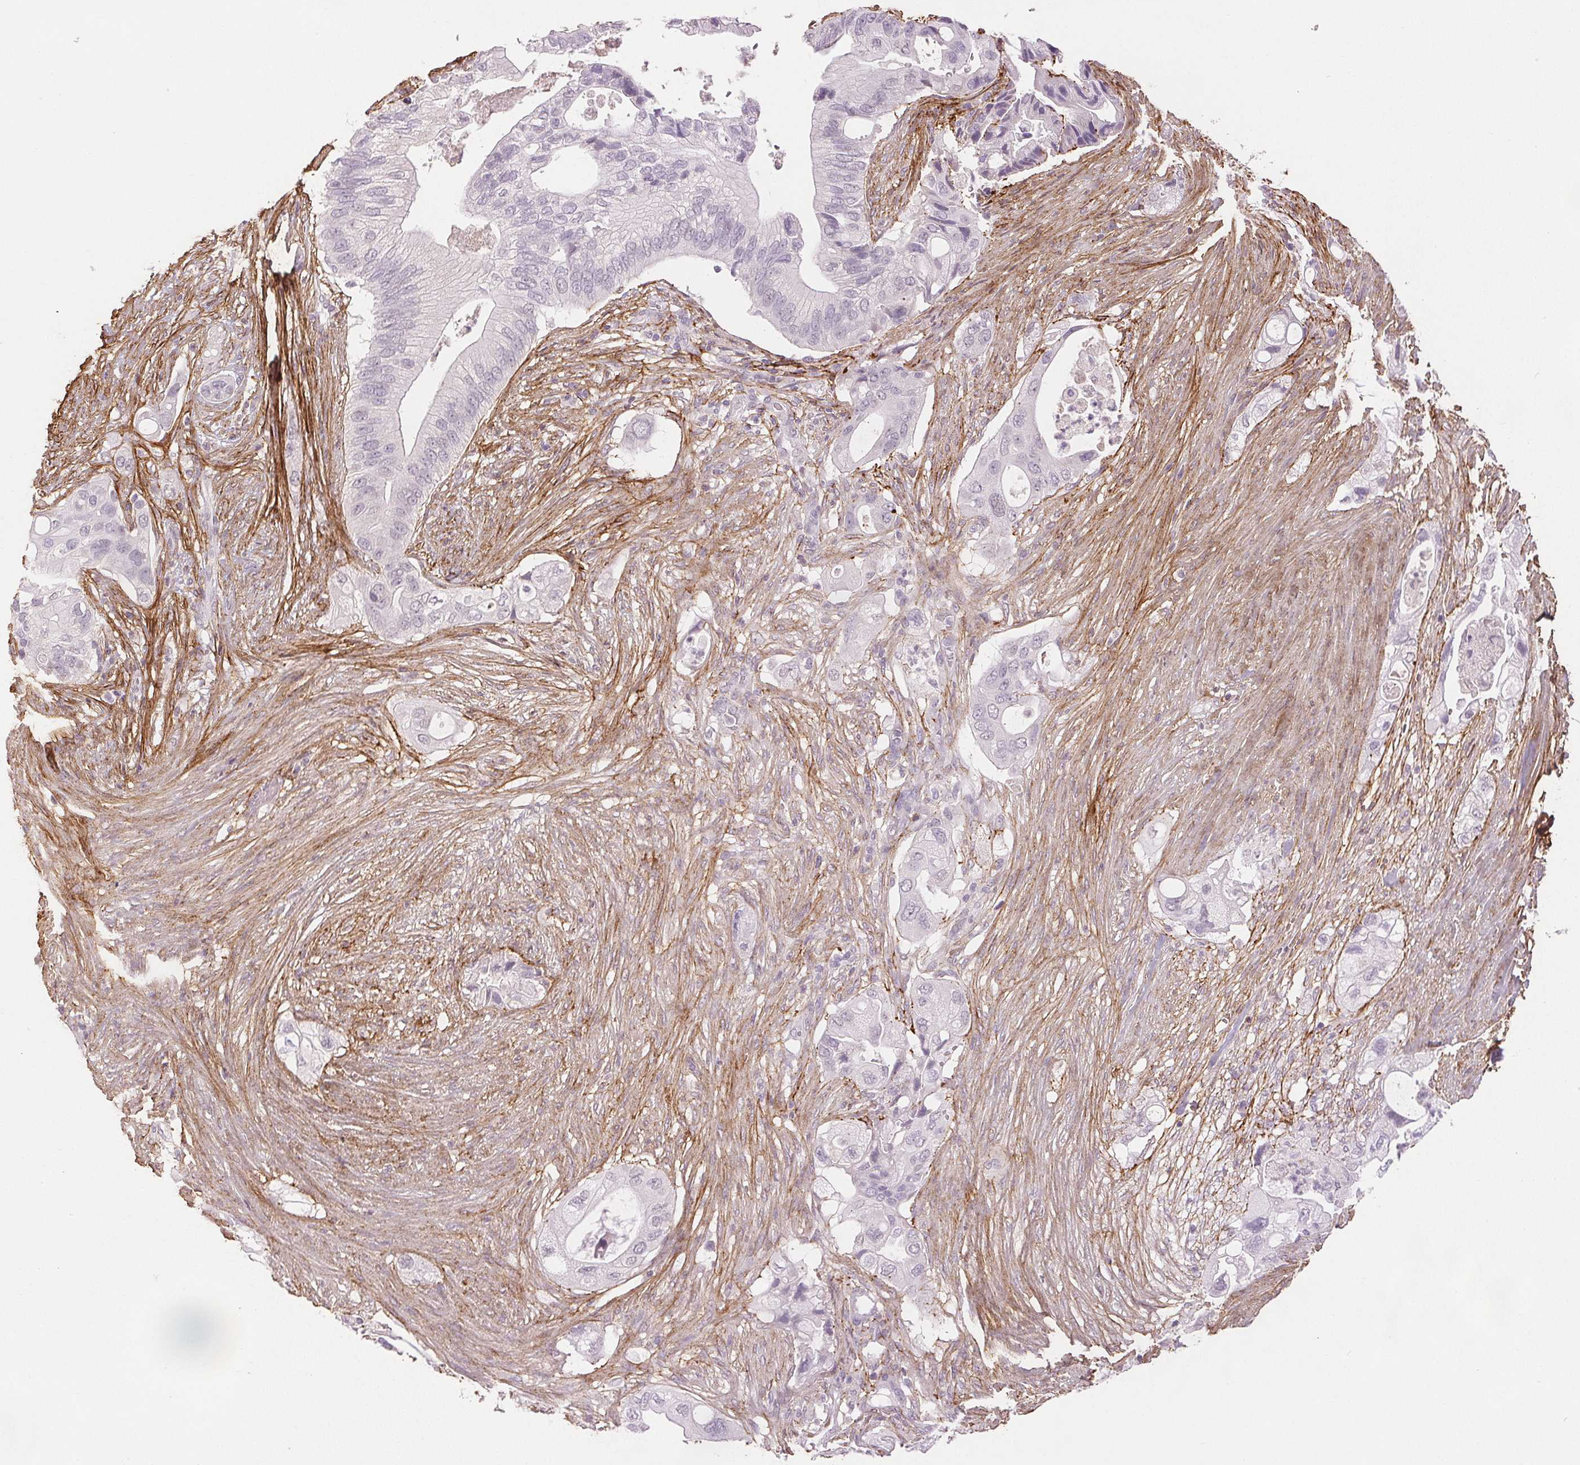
{"staining": {"intensity": "negative", "quantity": "none", "location": "none"}, "tissue": "pancreatic cancer", "cell_type": "Tumor cells", "image_type": "cancer", "snomed": [{"axis": "morphology", "description": "Adenocarcinoma, NOS"}, {"axis": "topography", "description": "Pancreas"}], "caption": "This photomicrograph is of adenocarcinoma (pancreatic) stained with immunohistochemistry to label a protein in brown with the nuclei are counter-stained blue. There is no expression in tumor cells.", "gene": "FBN1", "patient": {"sex": "female", "age": 72}}